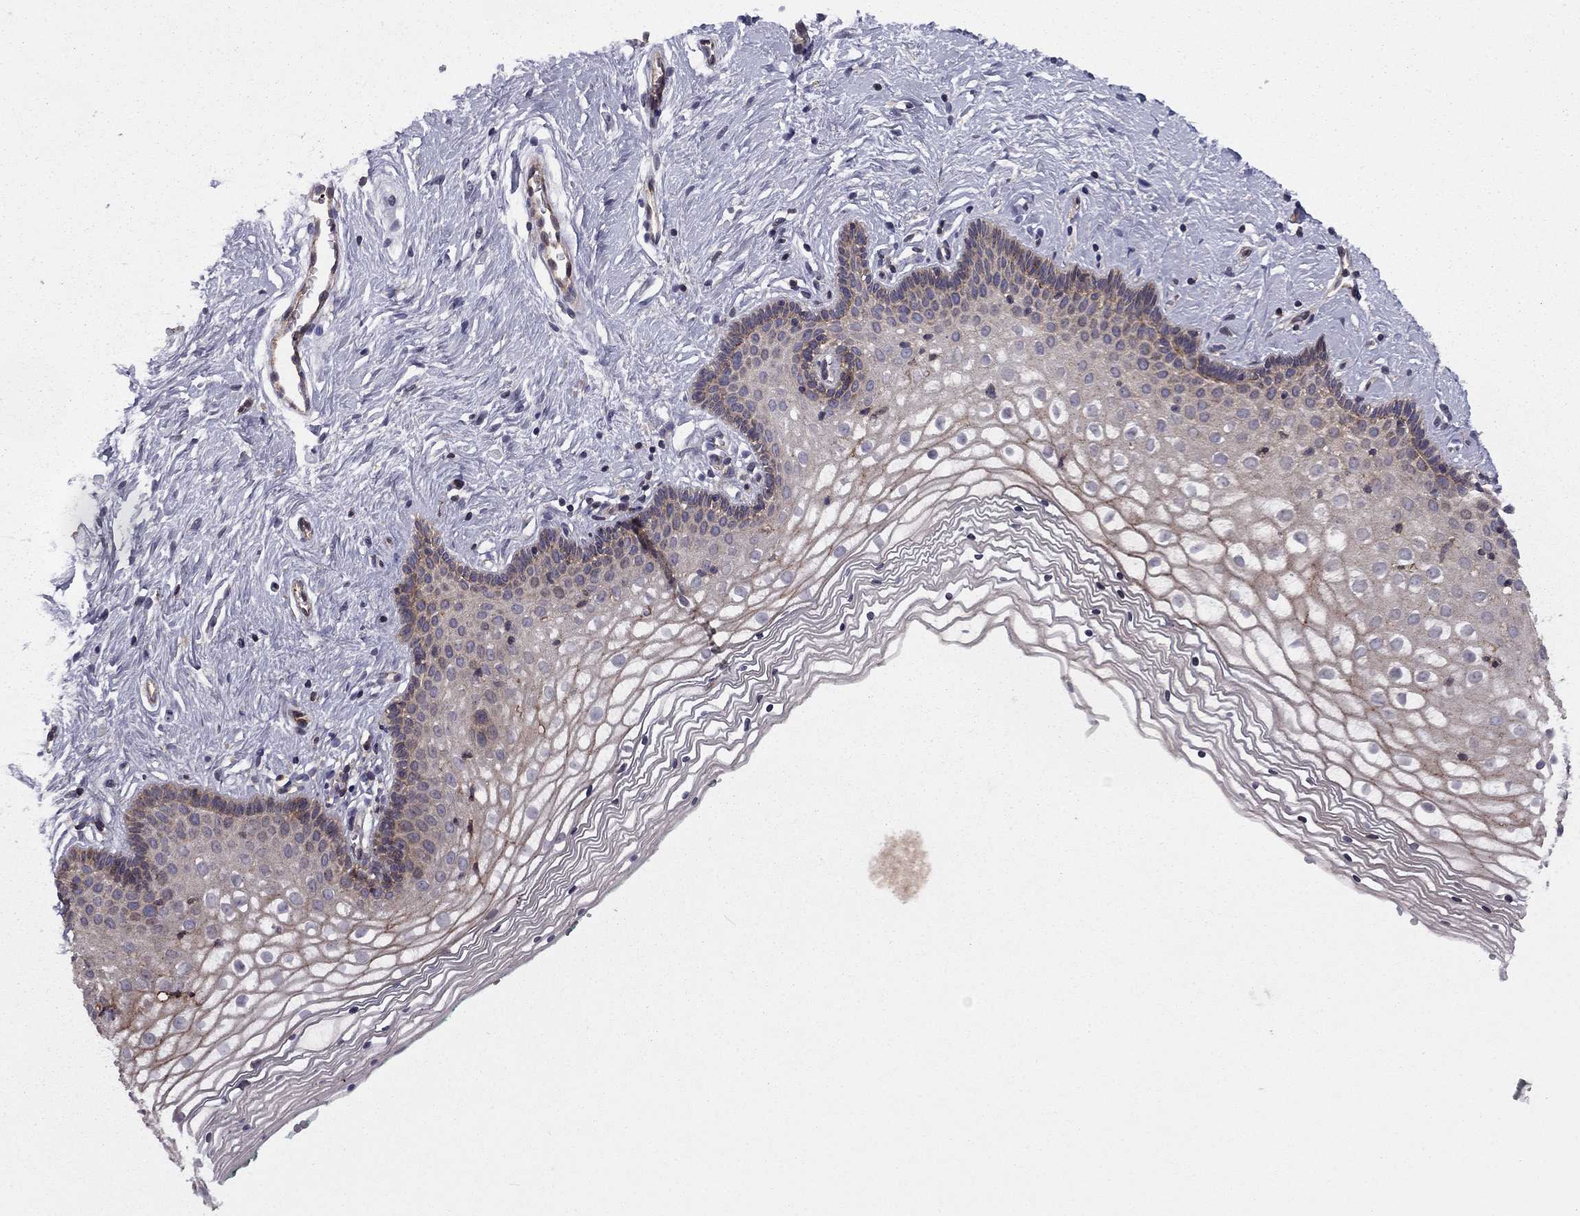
{"staining": {"intensity": "negative", "quantity": "none", "location": "none"}, "tissue": "vagina", "cell_type": "Squamous epithelial cells", "image_type": "normal", "snomed": [{"axis": "morphology", "description": "Normal tissue, NOS"}, {"axis": "topography", "description": "Vagina"}], "caption": "Photomicrograph shows no significant protein expression in squamous epithelial cells of unremarkable vagina.", "gene": "ALG6", "patient": {"sex": "female", "age": 36}}